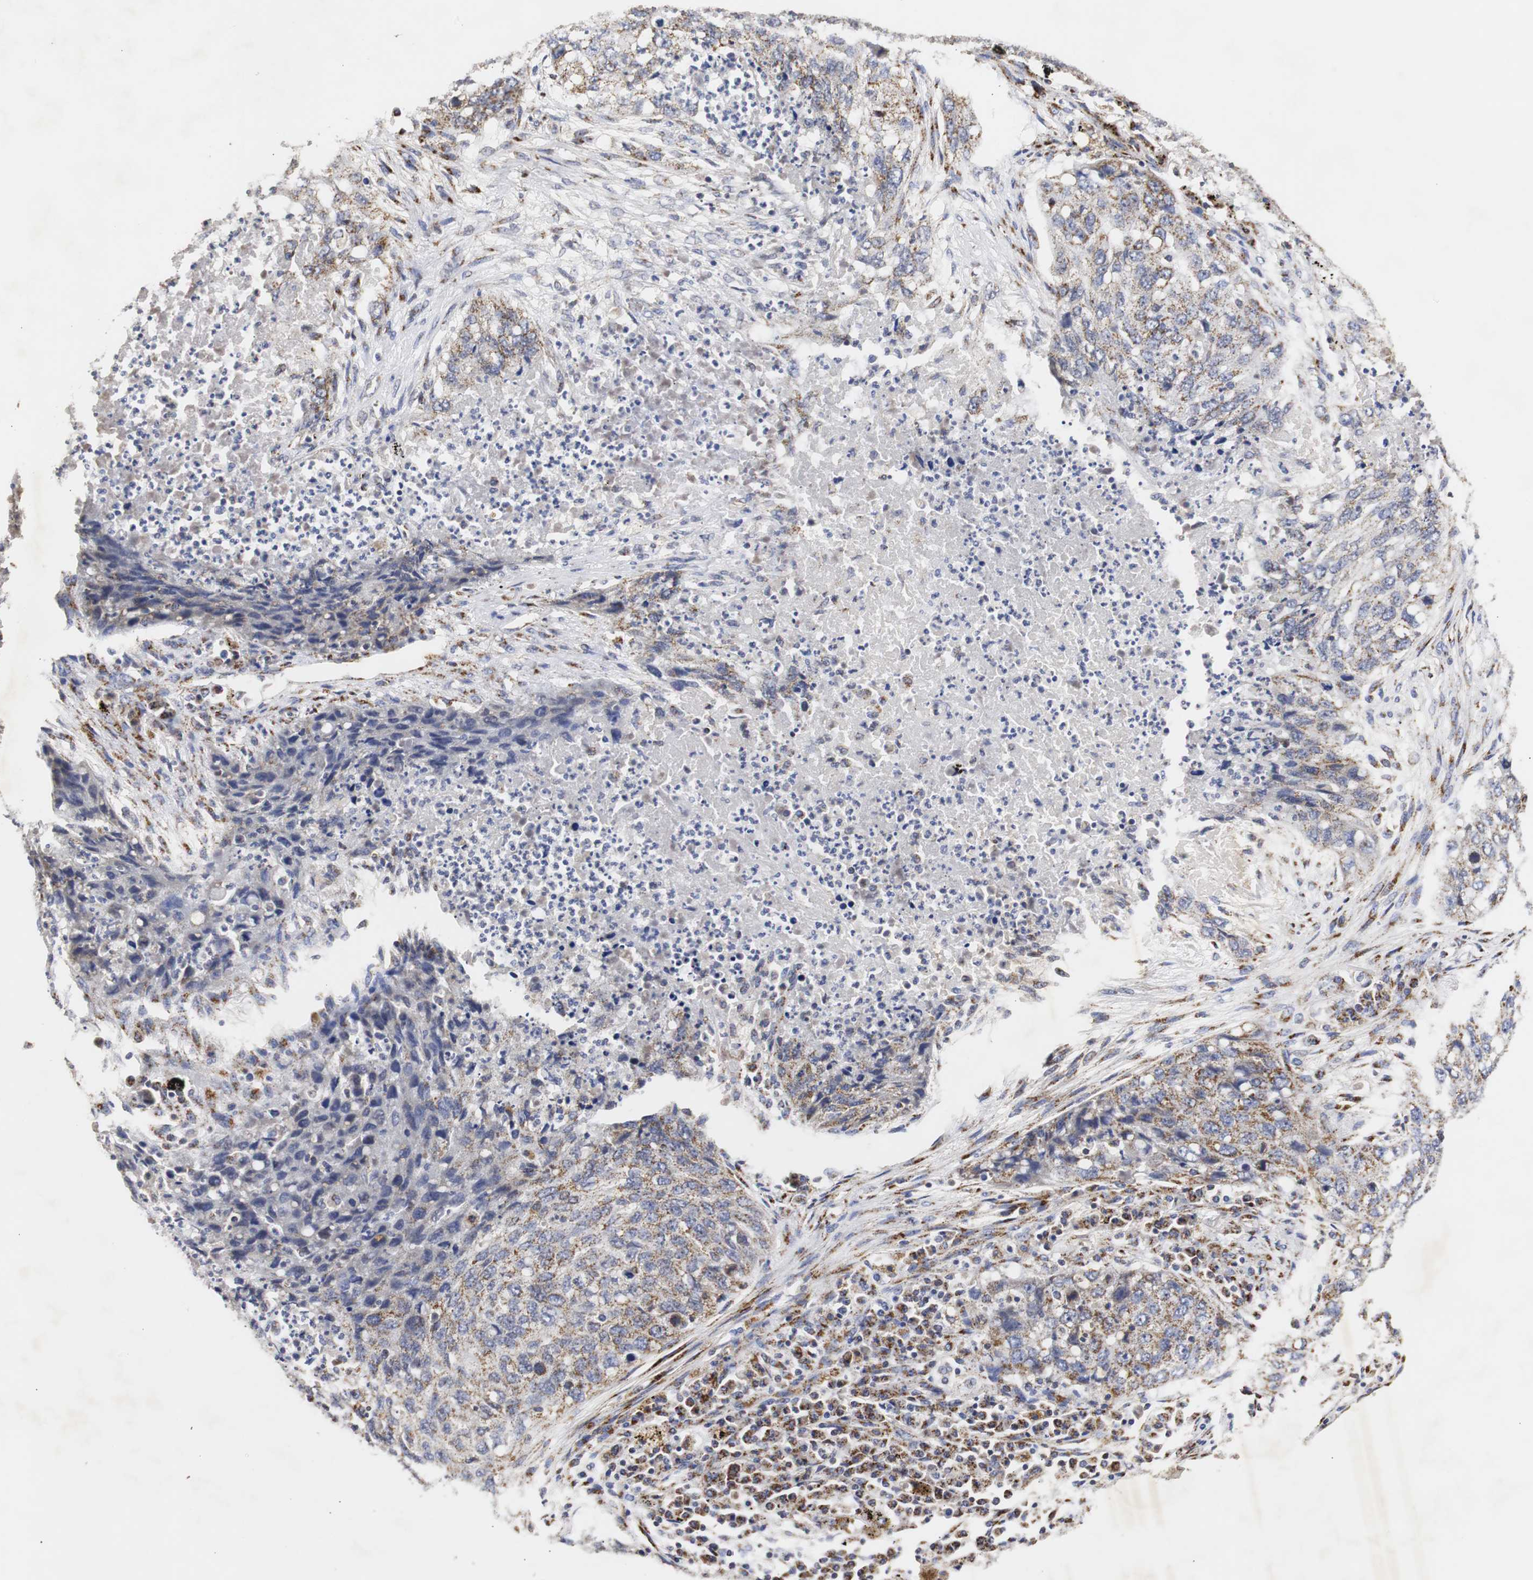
{"staining": {"intensity": "moderate", "quantity": "25%-75%", "location": "cytoplasmic/membranous"}, "tissue": "lung cancer", "cell_type": "Tumor cells", "image_type": "cancer", "snomed": [{"axis": "morphology", "description": "Squamous cell carcinoma, NOS"}, {"axis": "topography", "description": "Lung"}], "caption": "Immunohistochemistry (IHC) (DAB (3,3'-diaminobenzidine)) staining of human lung cancer reveals moderate cytoplasmic/membranous protein staining in about 25%-75% of tumor cells.", "gene": "HSD17B10", "patient": {"sex": "female", "age": 63}}